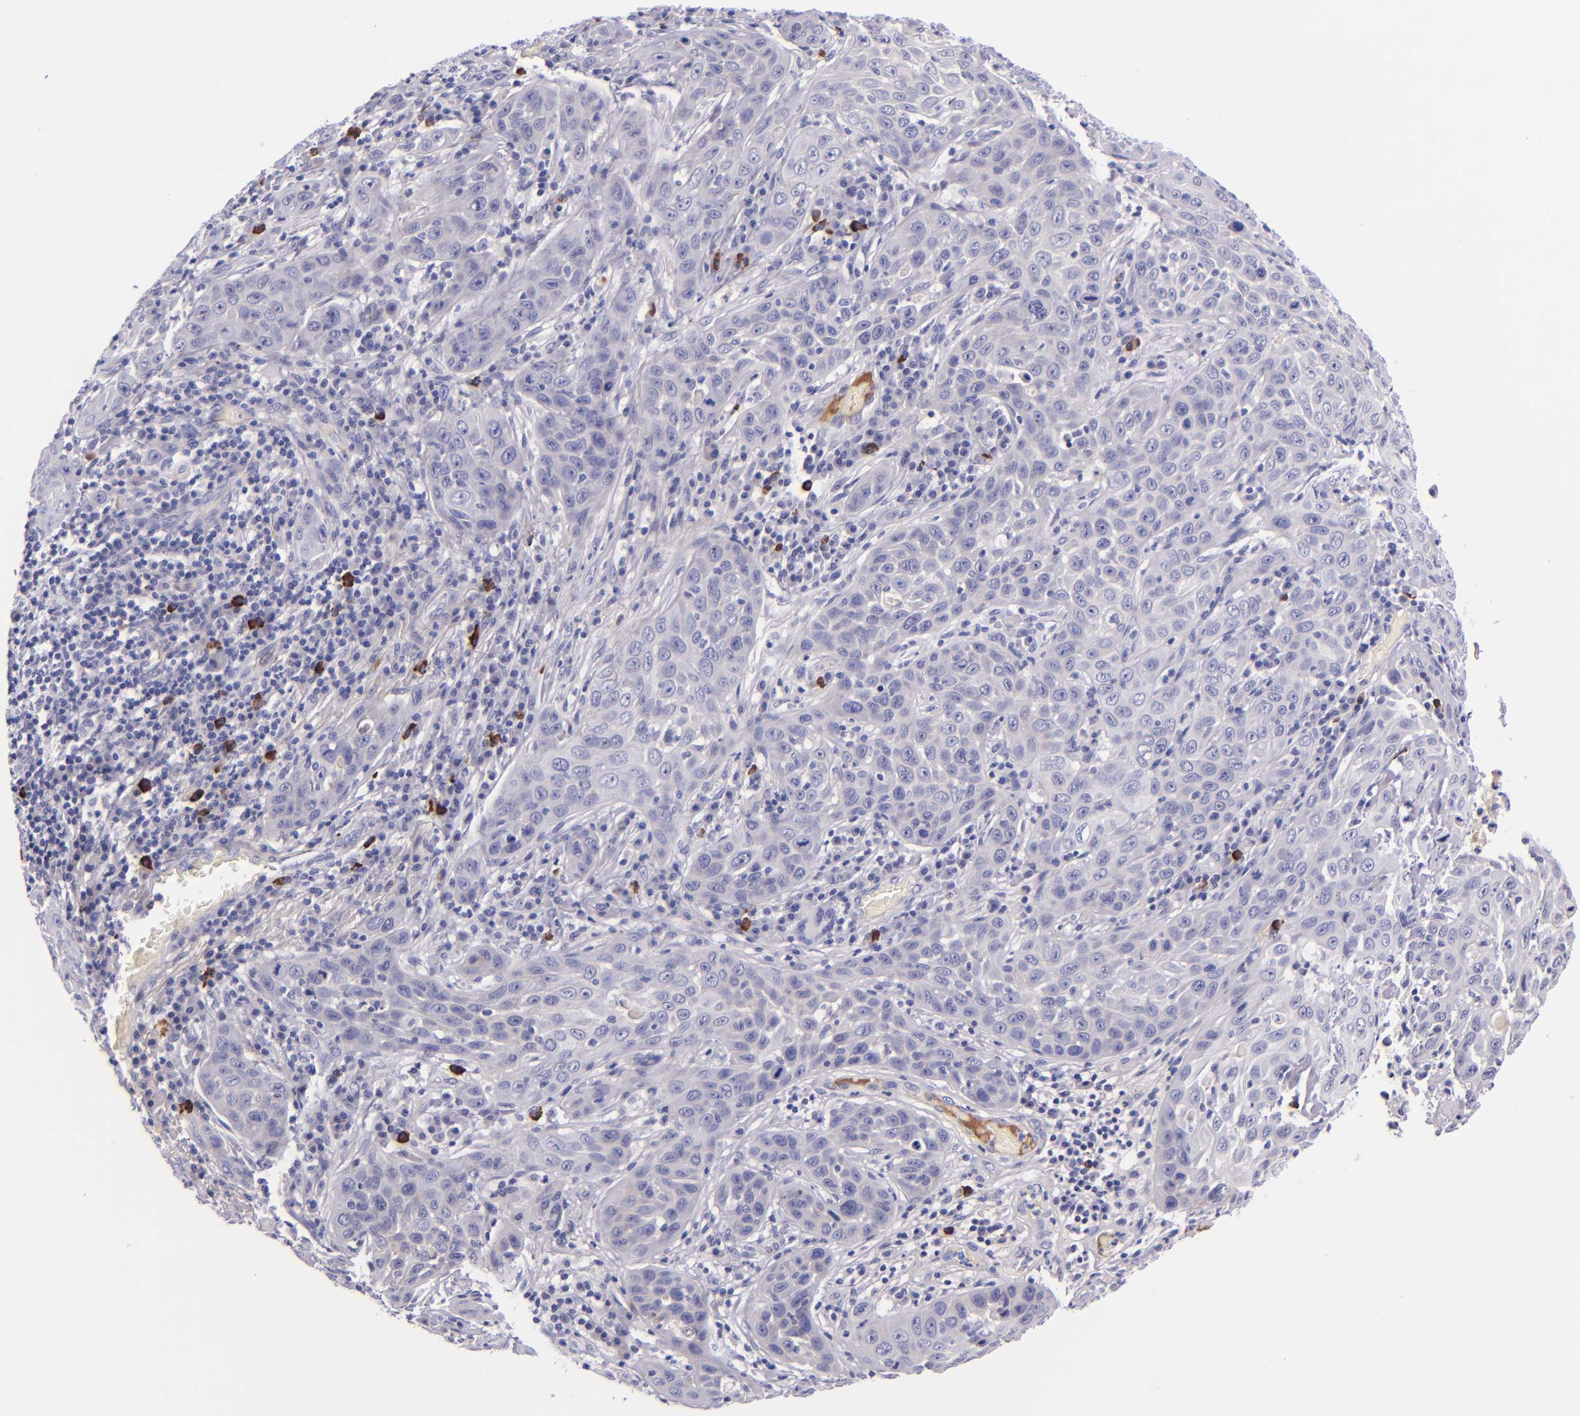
{"staining": {"intensity": "negative", "quantity": "none", "location": "none"}, "tissue": "skin cancer", "cell_type": "Tumor cells", "image_type": "cancer", "snomed": [{"axis": "morphology", "description": "Squamous cell carcinoma, NOS"}, {"axis": "topography", "description": "Skin"}], "caption": "Tumor cells are negative for brown protein staining in squamous cell carcinoma (skin).", "gene": "KNG1", "patient": {"sex": "male", "age": 84}}